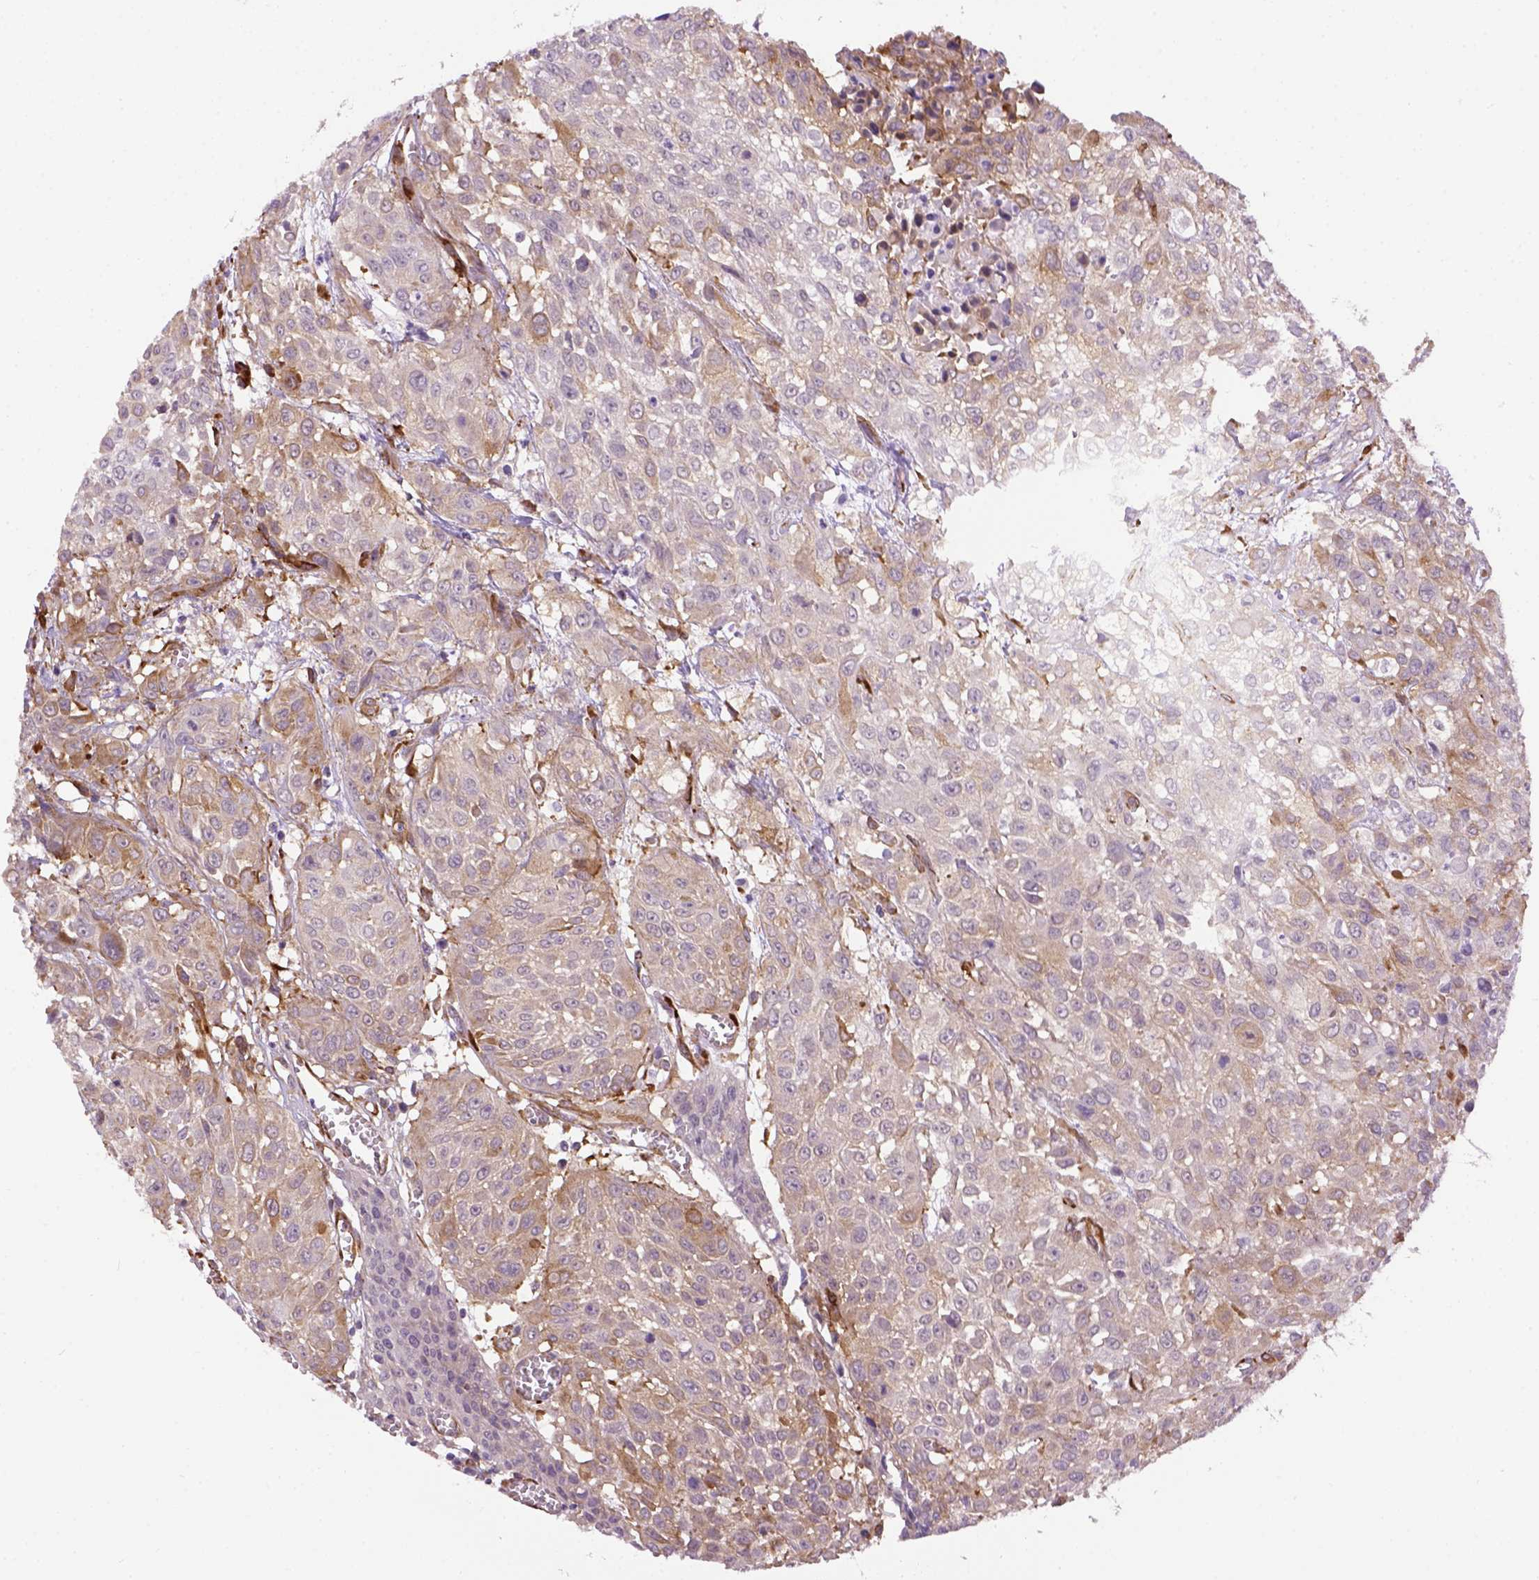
{"staining": {"intensity": "moderate", "quantity": "<25%", "location": "cytoplasmic/membranous"}, "tissue": "urothelial cancer", "cell_type": "Tumor cells", "image_type": "cancer", "snomed": [{"axis": "morphology", "description": "Urothelial carcinoma, High grade"}, {"axis": "topography", "description": "Urinary bladder"}], "caption": "Immunohistochemical staining of human high-grade urothelial carcinoma exhibits moderate cytoplasmic/membranous protein expression in about <25% of tumor cells.", "gene": "KAZN", "patient": {"sex": "male", "age": 57}}